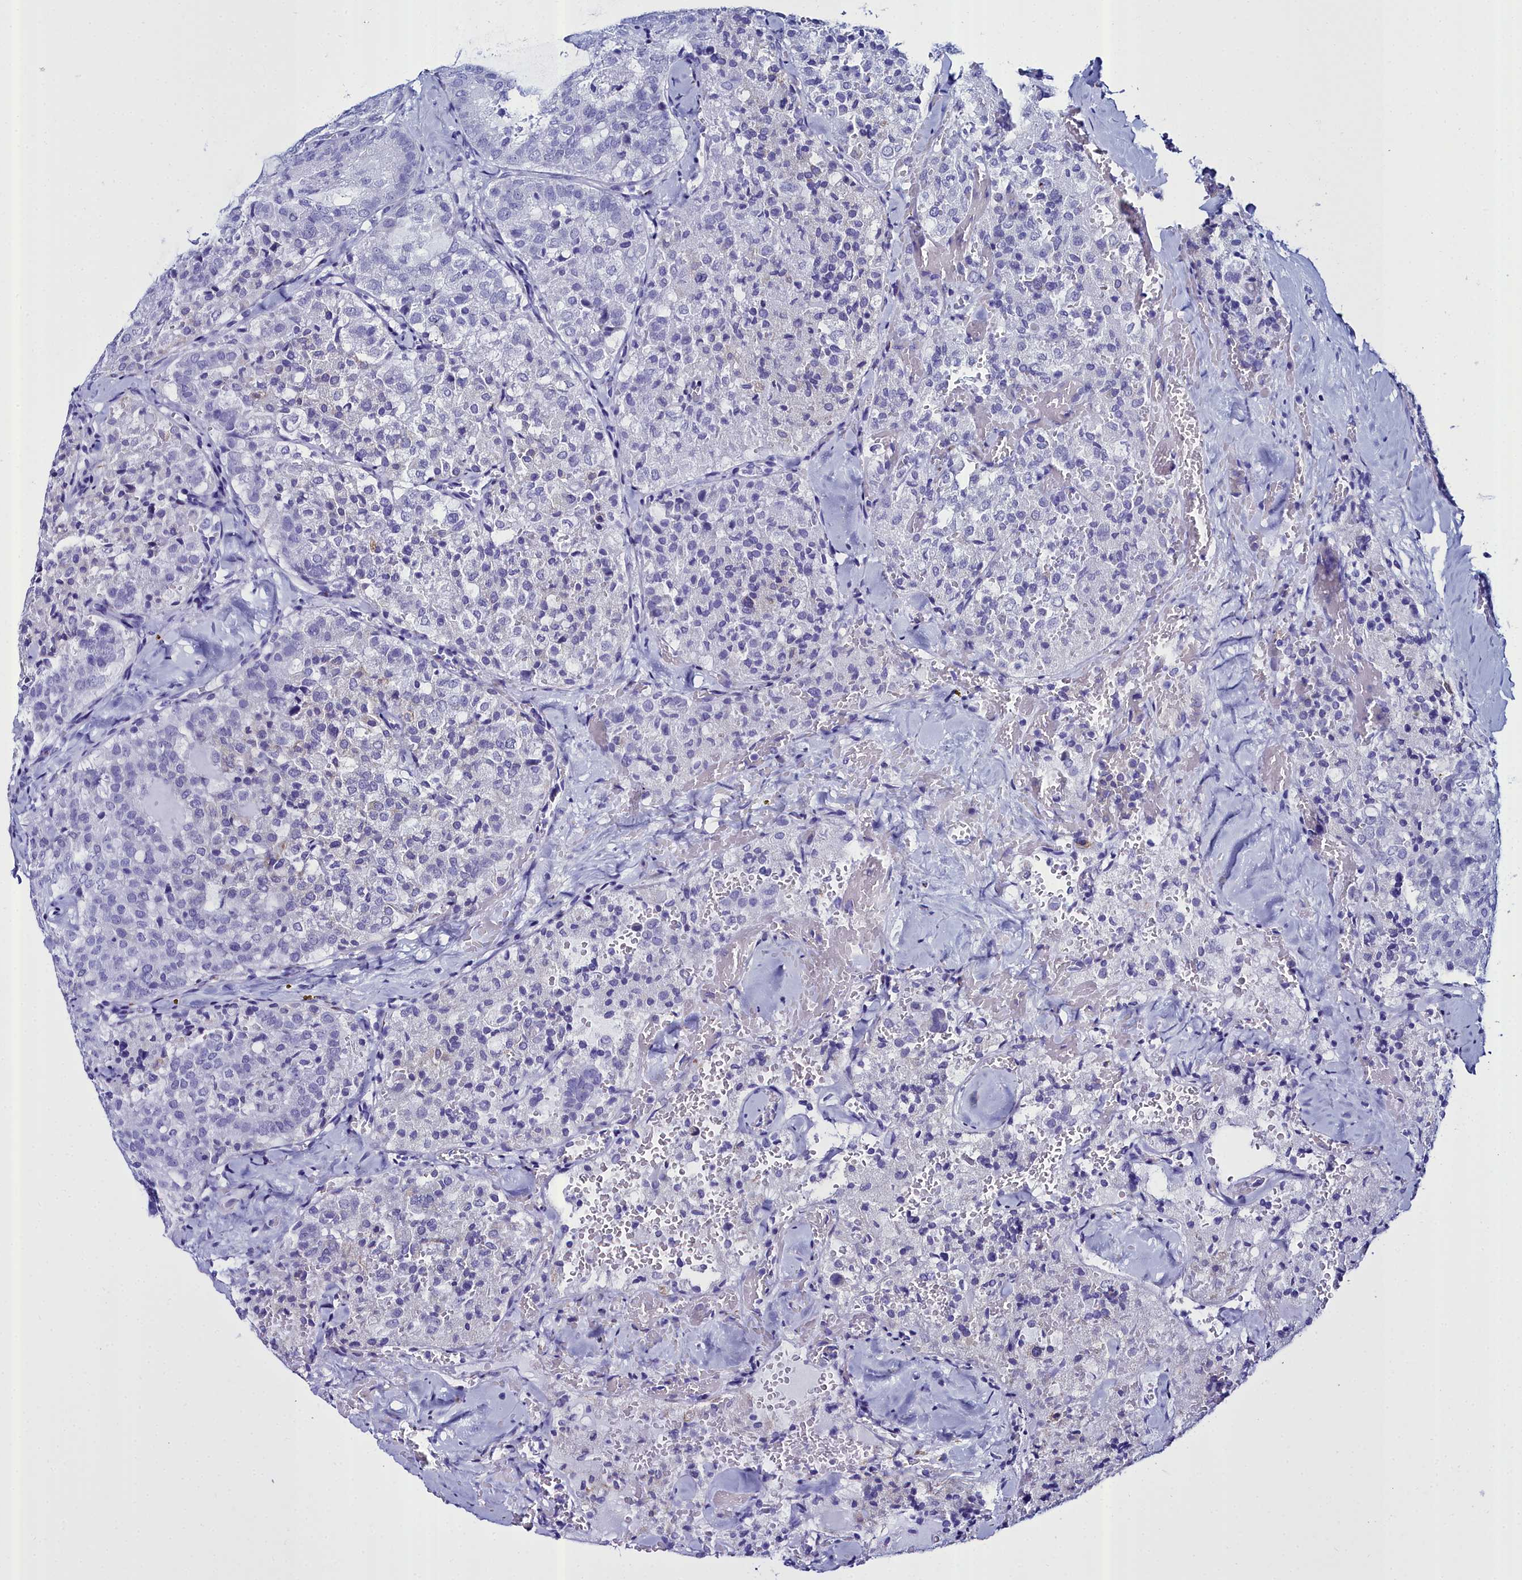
{"staining": {"intensity": "negative", "quantity": "none", "location": "none"}, "tissue": "thyroid cancer", "cell_type": "Tumor cells", "image_type": "cancer", "snomed": [{"axis": "morphology", "description": "Follicular adenoma carcinoma, NOS"}, {"axis": "topography", "description": "Thyroid gland"}], "caption": "The immunohistochemistry (IHC) image has no significant staining in tumor cells of thyroid cancer (follicular adenoma carcinoma) tissue.", "gene": "TXNDC5", "patient": {"sex": "male", "age": 75}}